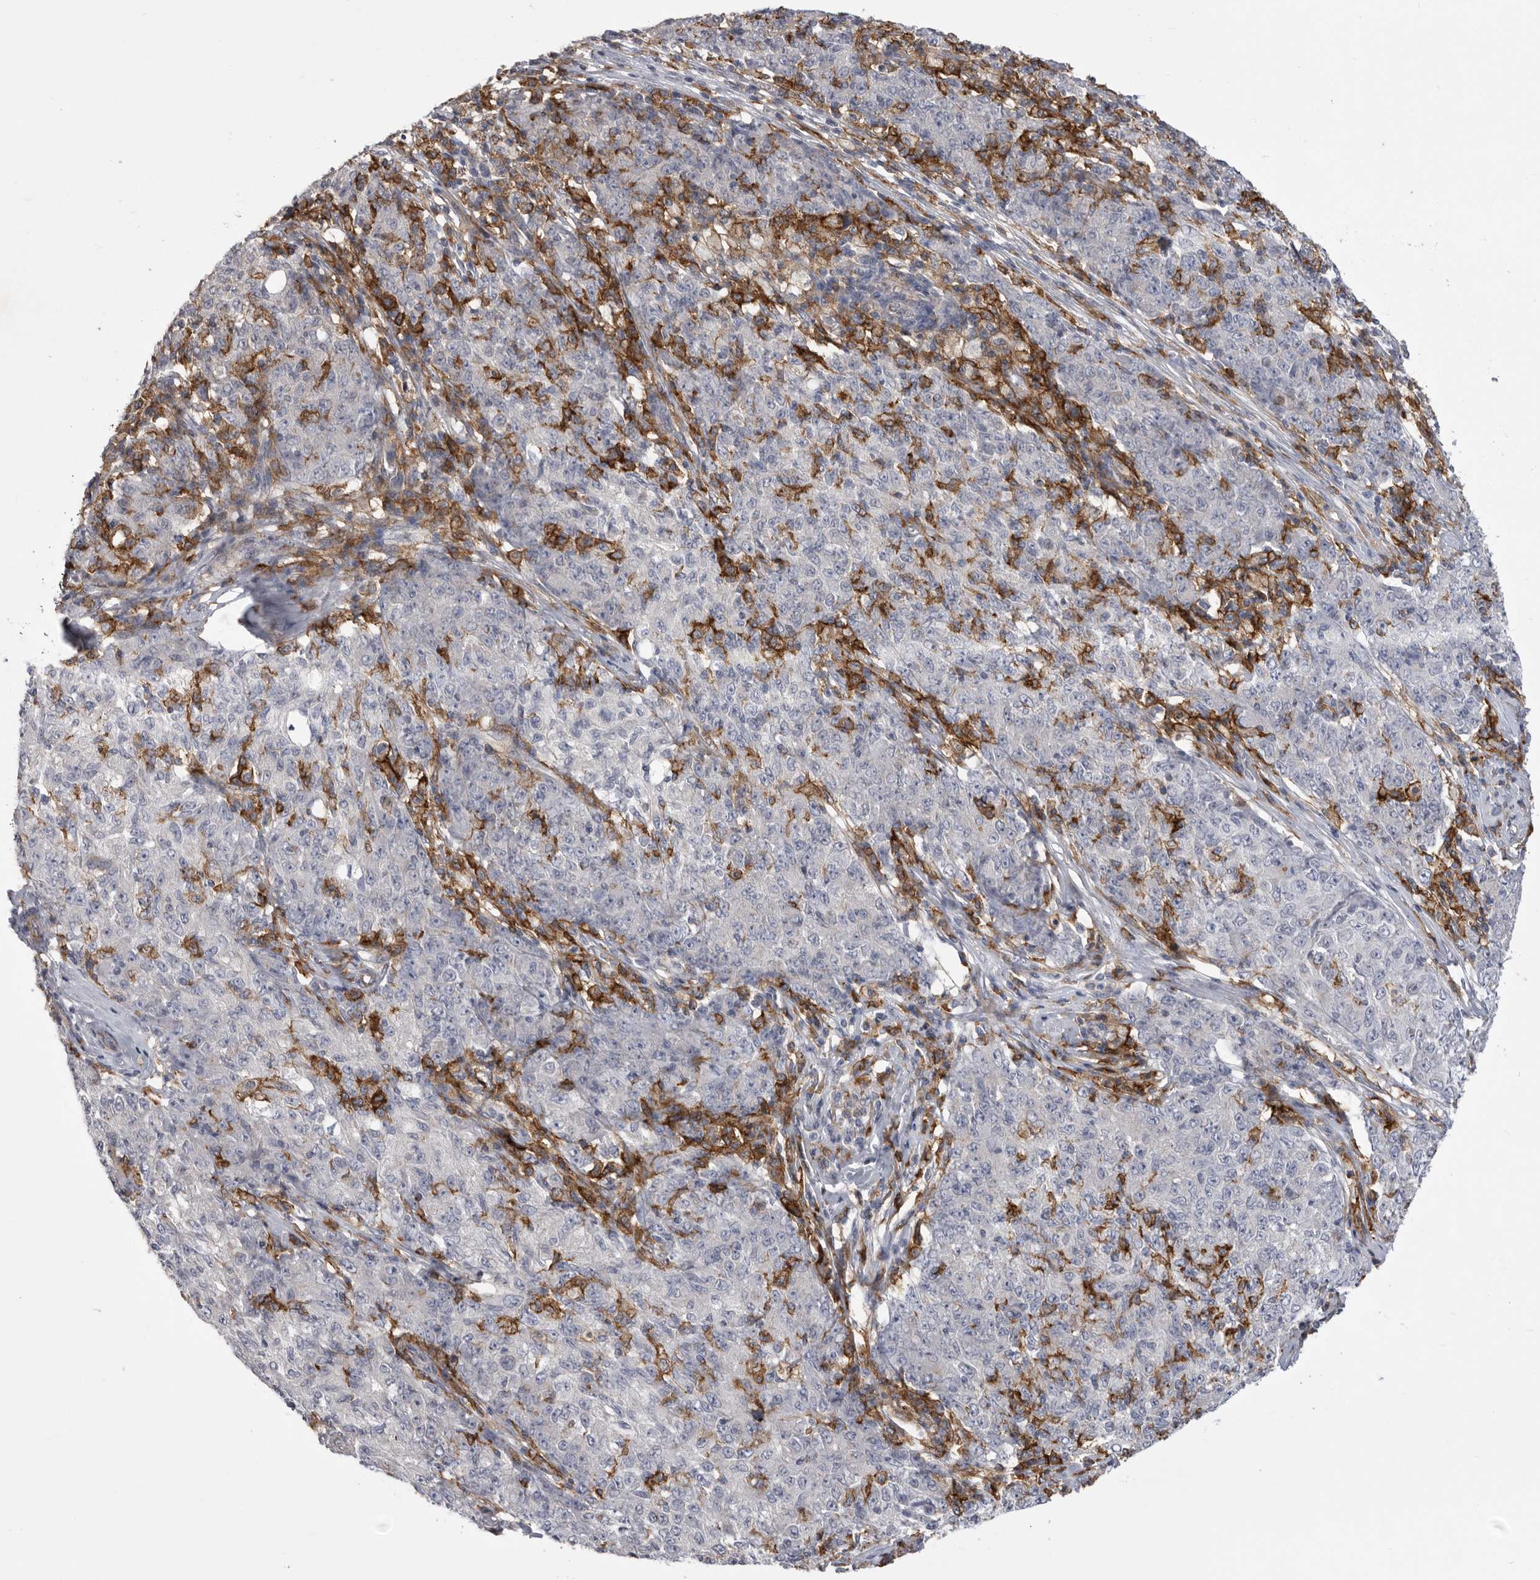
{"staining": {"intensity": "negative", "quantity": "none", "location": "none"}, "tissue": "ovarian cancer", "cell_type": "Tumor cells", "image_type": "cancer", "snomed": [{"axis": "morphology", "description": "Carcinoma, endometroid"}, {"axis": "topography", "description": "Ovary"}], "caption": "A micrograph of ovarian endometroid carcinoma stained for a protein reveals no brown staining in tumor cells.", "gene": "SIGLEC10", "patient": {"sex": "female", "age": 42}}